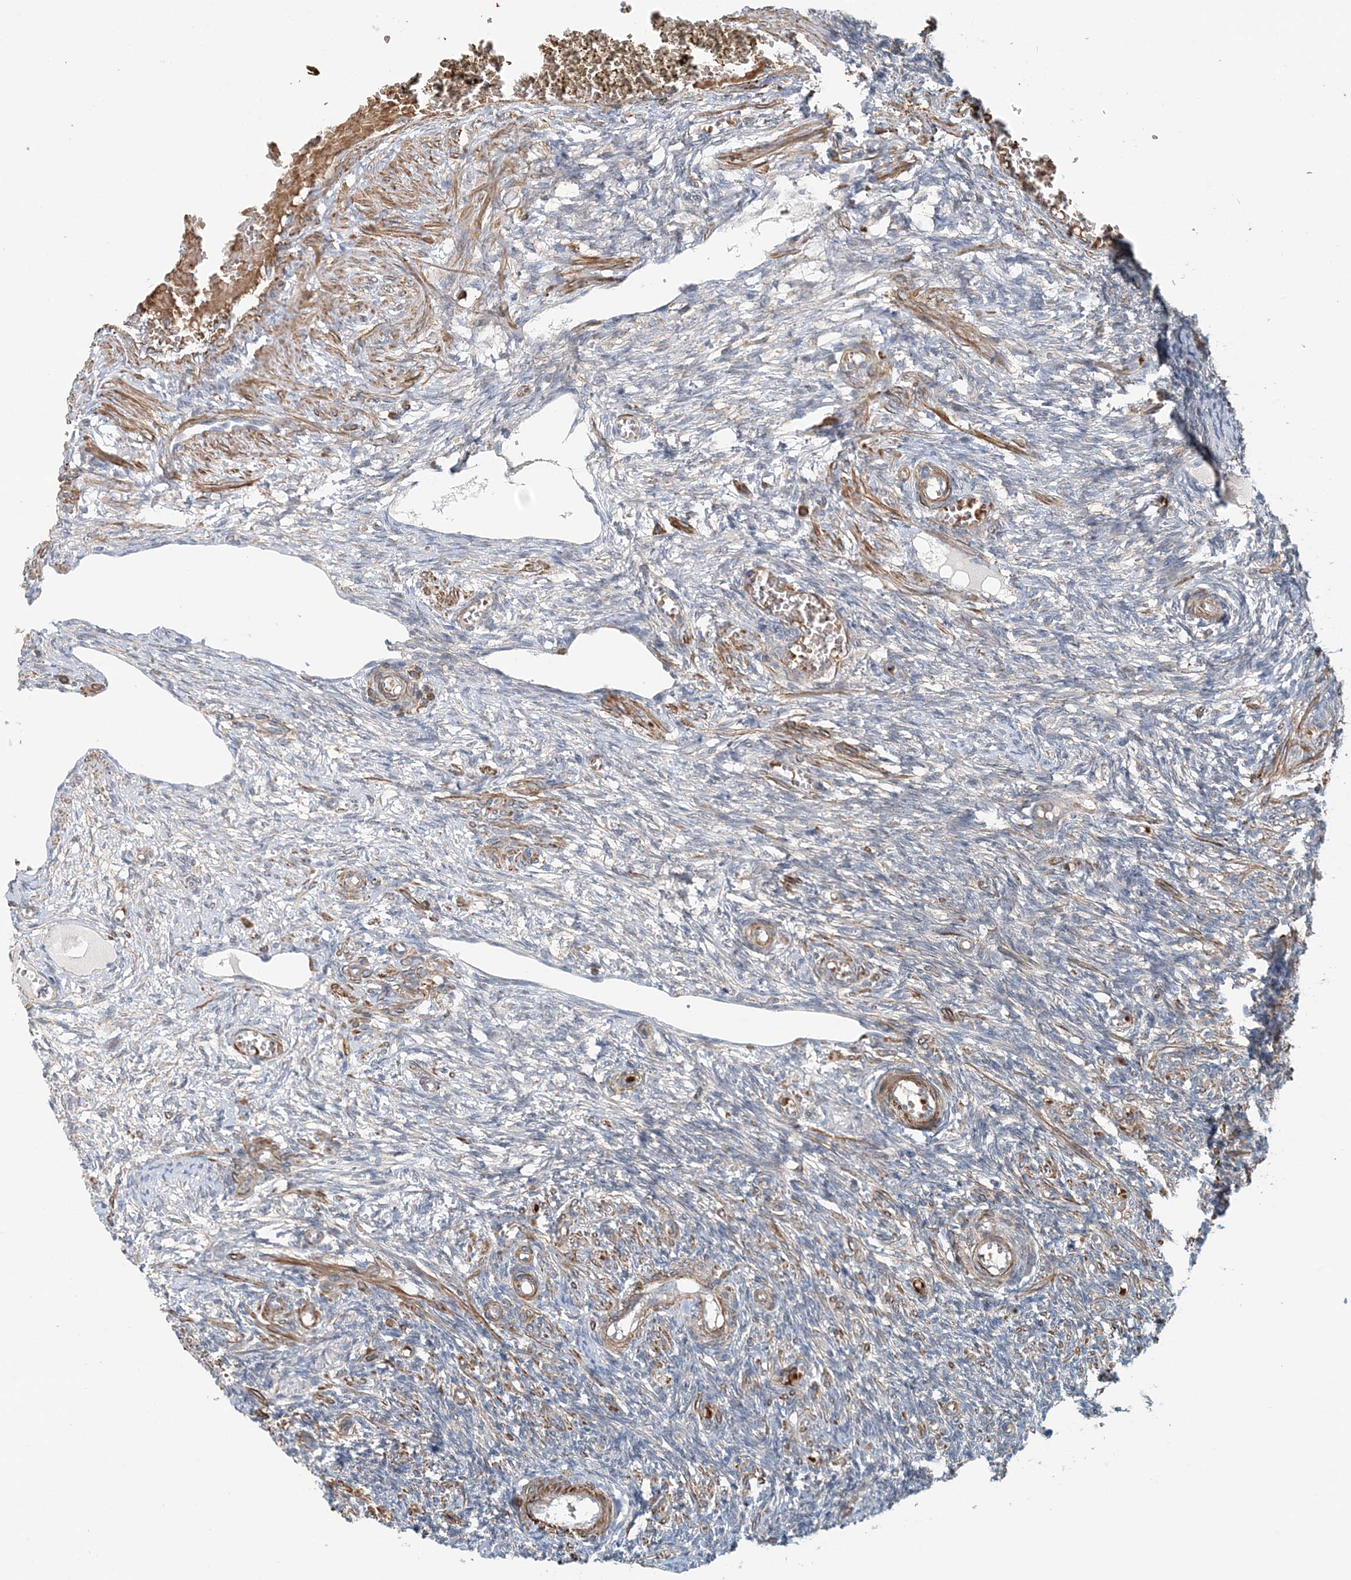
{"staining": {"intensity": "negative", "quantity": "none", "location": "none"}, "tissue": "ovary", "cell_type": "Ovarian stroma cells", "image_type": "normal", "snomed": [{"axis": "morphology", "description": "Normal tissue, NOS"}, {"axis": "topography", "description": "Ovary"}], "caption": "DAB (3,3'-diaminobenzidine) immunohistochemical staining of benign human ovary reveals no significant staining in ovarian stroma cells.", "gene": "TTI1", "patient": {"sex": "female", "age": 27}}